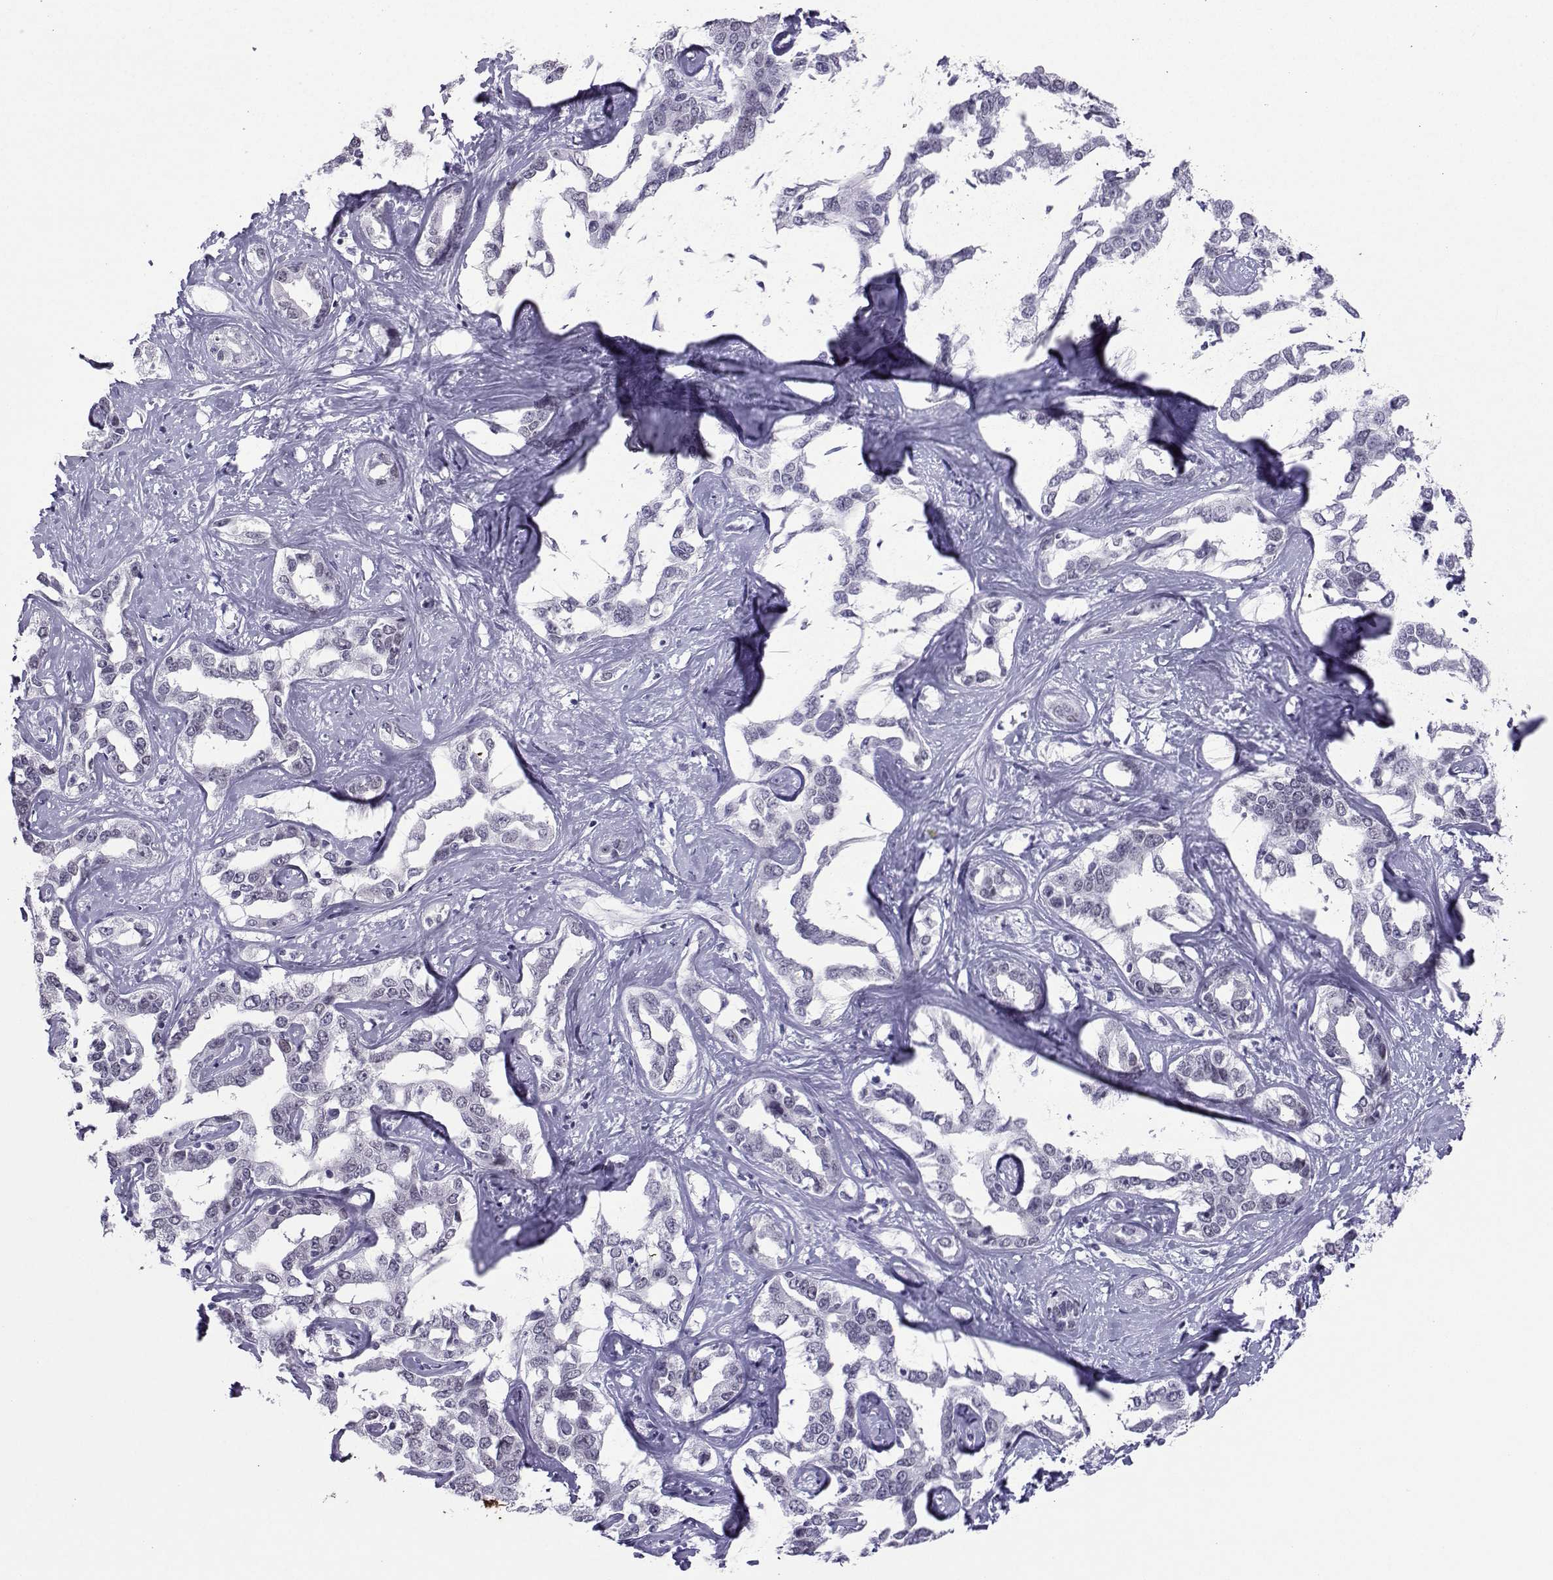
{"staining": {"intensity": "negative", "quantity": "none", "location": "none"}, "tissue": "liver cancer", "cell_type": "Tumor cells", "image_type": "cancer", "snomed": [{"axis": "morphology", "description": "Cholangiocarcinoma"}, {"axis": "topography", "description": "Liver"}], "caption": "Micrograph shows no protein expression in tumor cells of cholangiocarcinoma (liver) tissue.", "gene": "LORICRIN", "patient": {"sex": "male", "age": 59}}